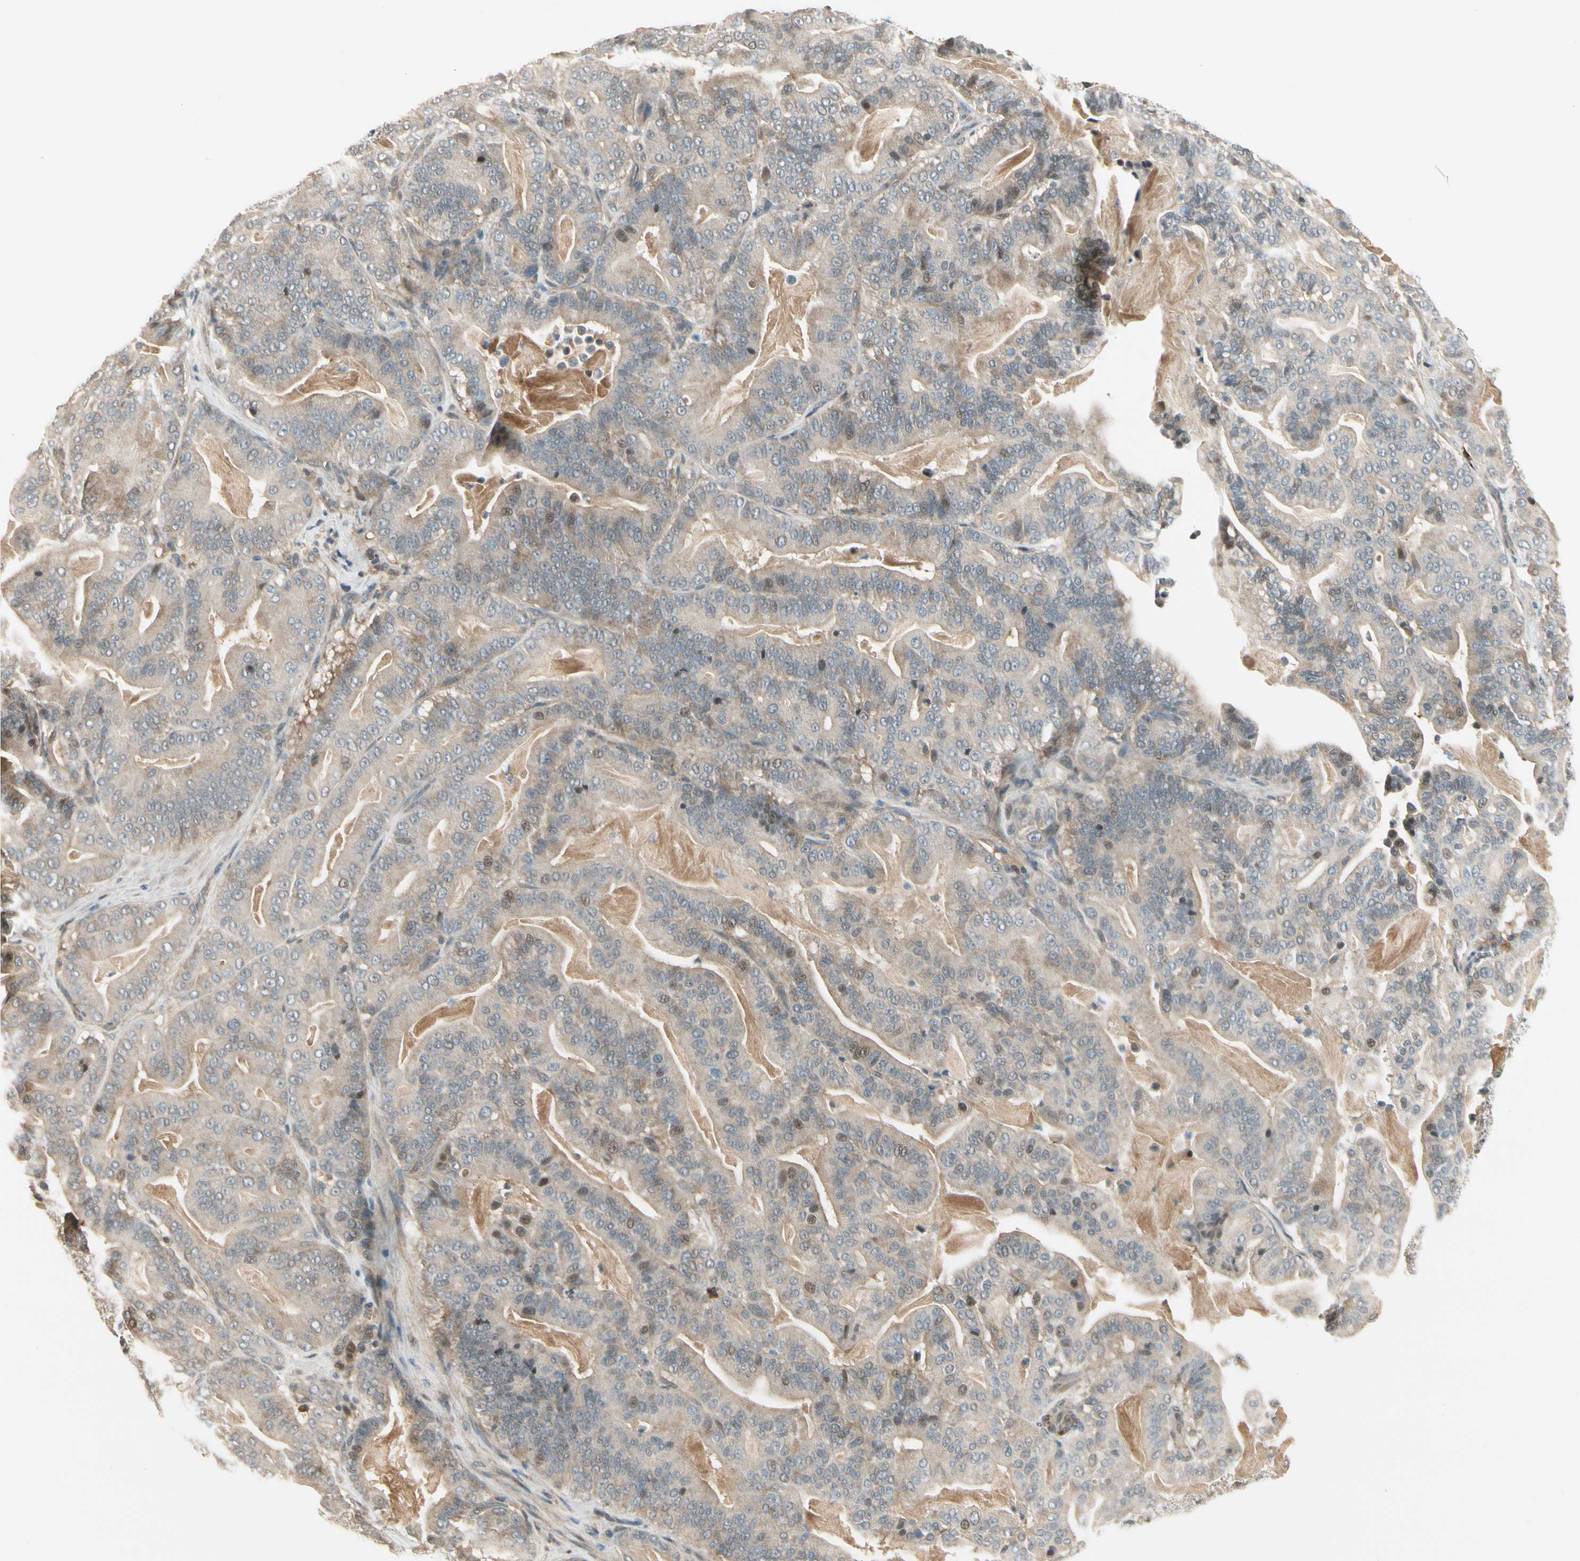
{"staining": {"intensity": "moderate", "quantity": "<25%", "location": "cytoplasmic/membranous,nuclear"}, "tissue": "pancreatic cancer", "cell_type": "Tumor cells", "image_type": "cancer", "snomed": [{"axis": "morphology", "description": "Adenocarcinoma, NOS"}, {"axis": "topography", "description": "Pancreas"}], "caption": "Brown immunohistochemical staining in human pancreatic adenocarcinoma displays moderate cytoplasmic/membranous and nuclear staining in approximately <25% of tumor cells.", "gene": "EPHB3", "patient": {"sex": "male", "age": 63}}